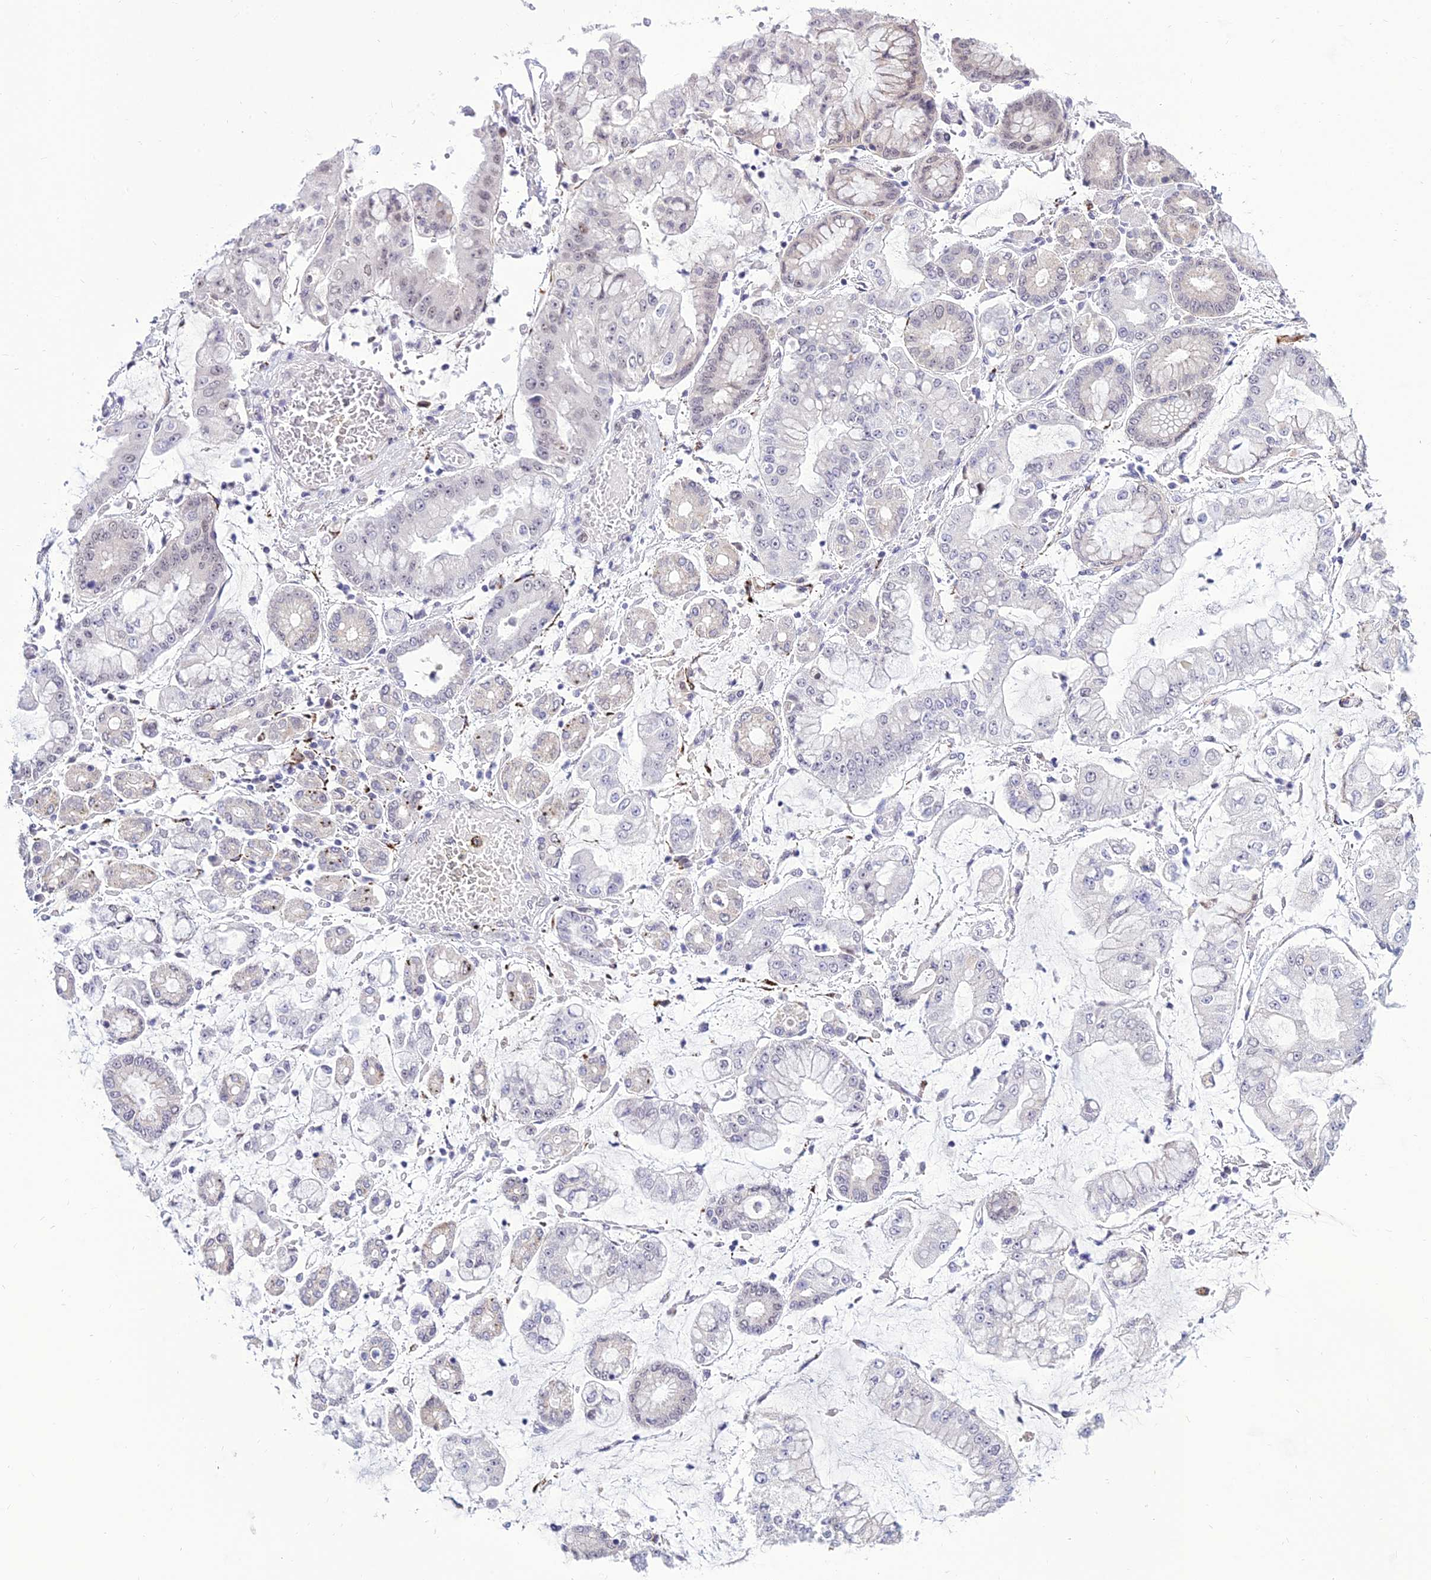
{"staining": {"intensity": "negative", "quantity": "none", "location": "none"}, "tissue": "stomach cancer", "cell_type": "Tumor cells", "image_type": "cancer", "snomed": [{"axis": "morphology", "description": "Adenocarcinoma, NOS"}, {"axis": "topography", "description": "Stomach"}], "caption": "Immunohistochemical staining of human stomach cancer displays no significant expression in tumor cells.", "gene": "C6orf163", "patient": {"sex": "male", "age": 76}}